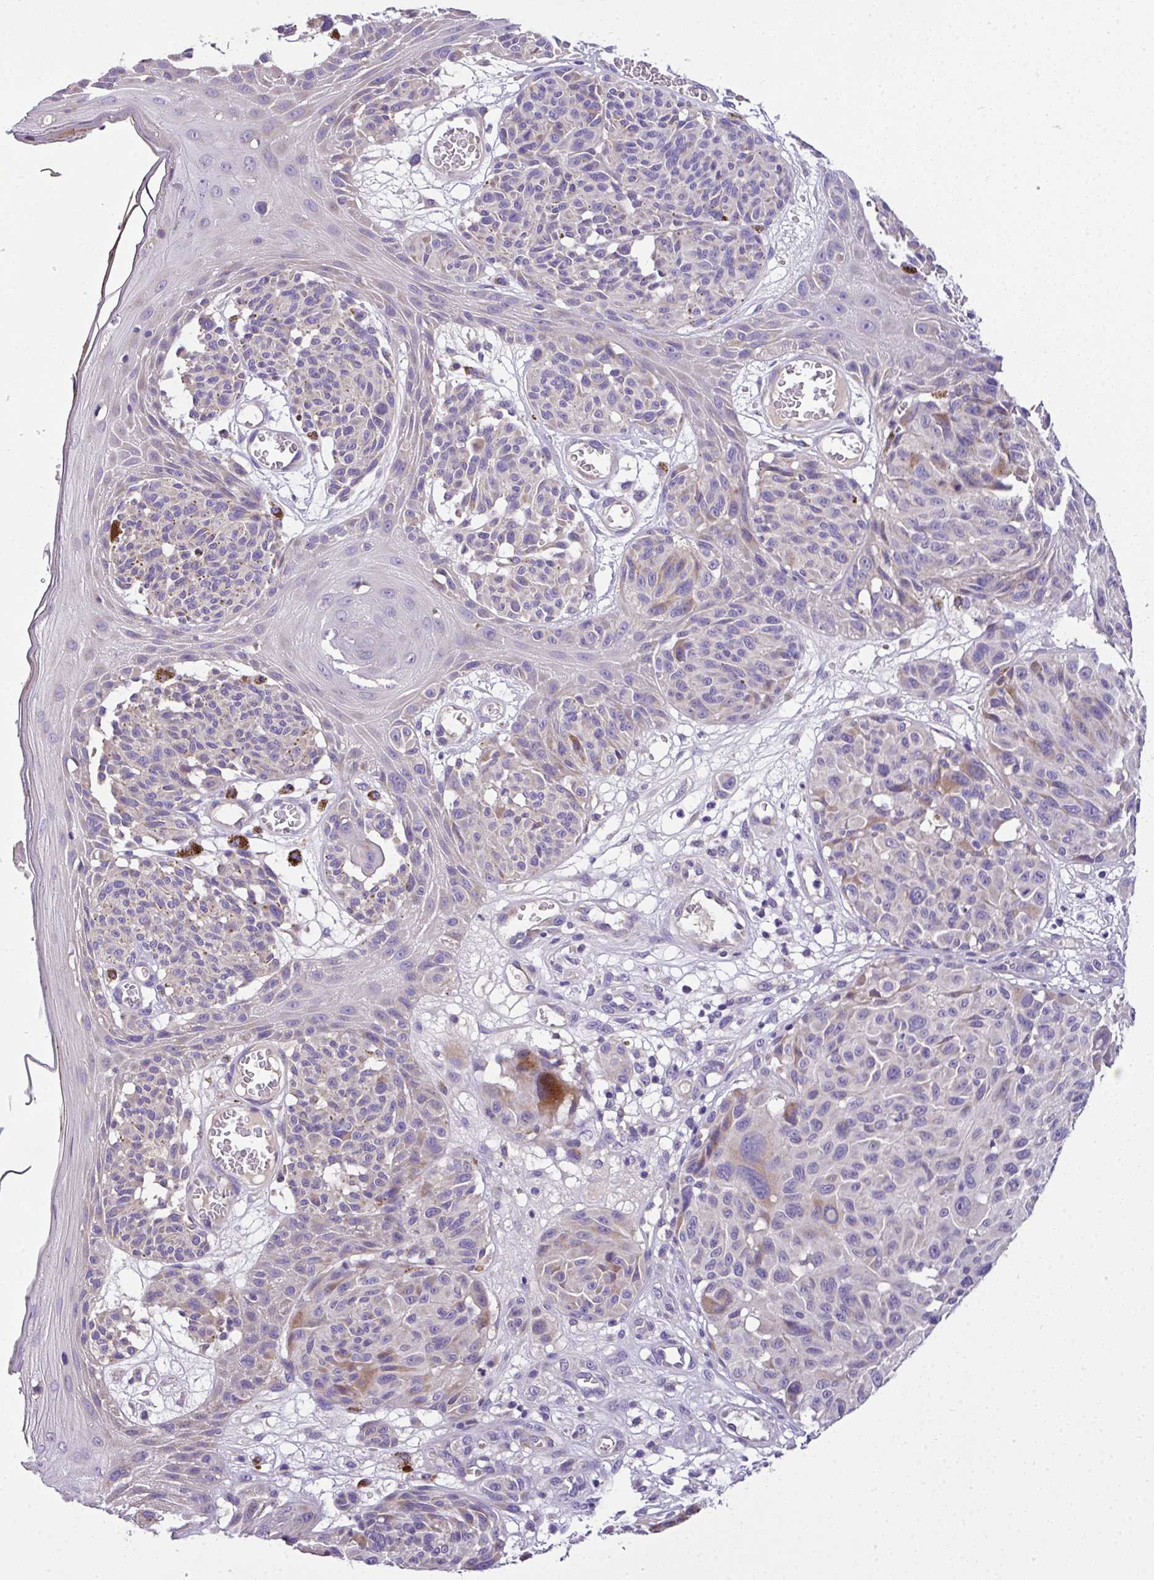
{"staining": {"intensity": "negative", "quantity": "none", "location": "none"}, "tissue": "melanoma", "cell_type": "Tumor cells", "image_type": "cancer", "snomed": [{"axis": "morphology", "description": "Malignant melanoma, NOS"}, {"axis": "topography", "description": "Skin"}], "caption": "This is an immunohistochemistry histopathology image of human melanoma. There is no staining in tumor cells.", "gene": "ANXA2R", "patient": {"sex": "male", "age": 83}}